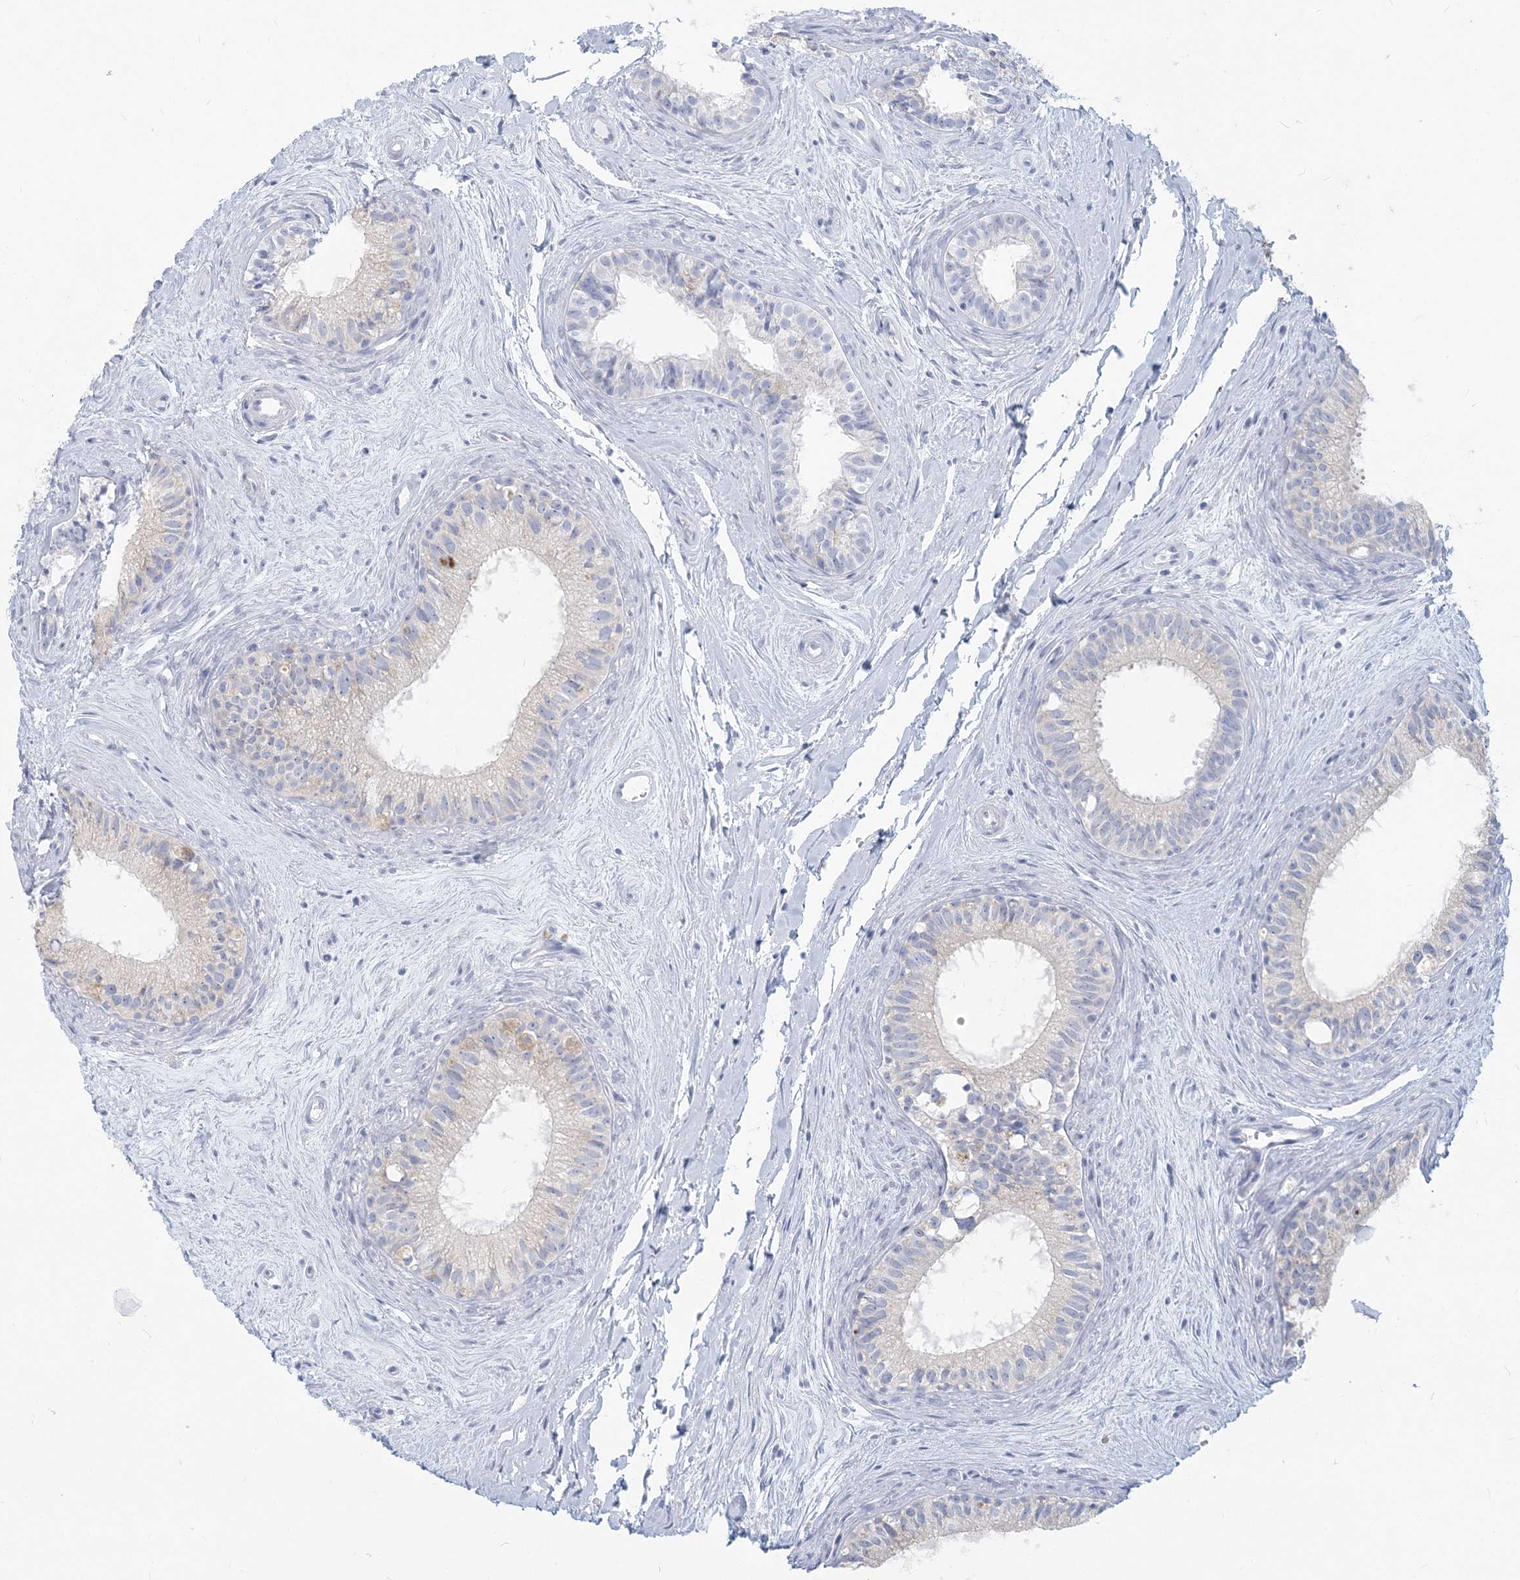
{"staining": {"intensity": "negative", "quantity": "none", "location": "none"}, "tissue": "epididymis", "cell_type": "Glandular cells", "image_type": "normal", "snomed": [{"axis": "morphology", "description": "Normal tissue, NOS"}, {"axis": "topography", "description": "Epididymis"}], "caption": "This is an IHC micrograph of benign epididymis. There is no positivity in glandular cells.", "gene": "CSN1S1", "patient": {"sex": "male", "age": 71}}